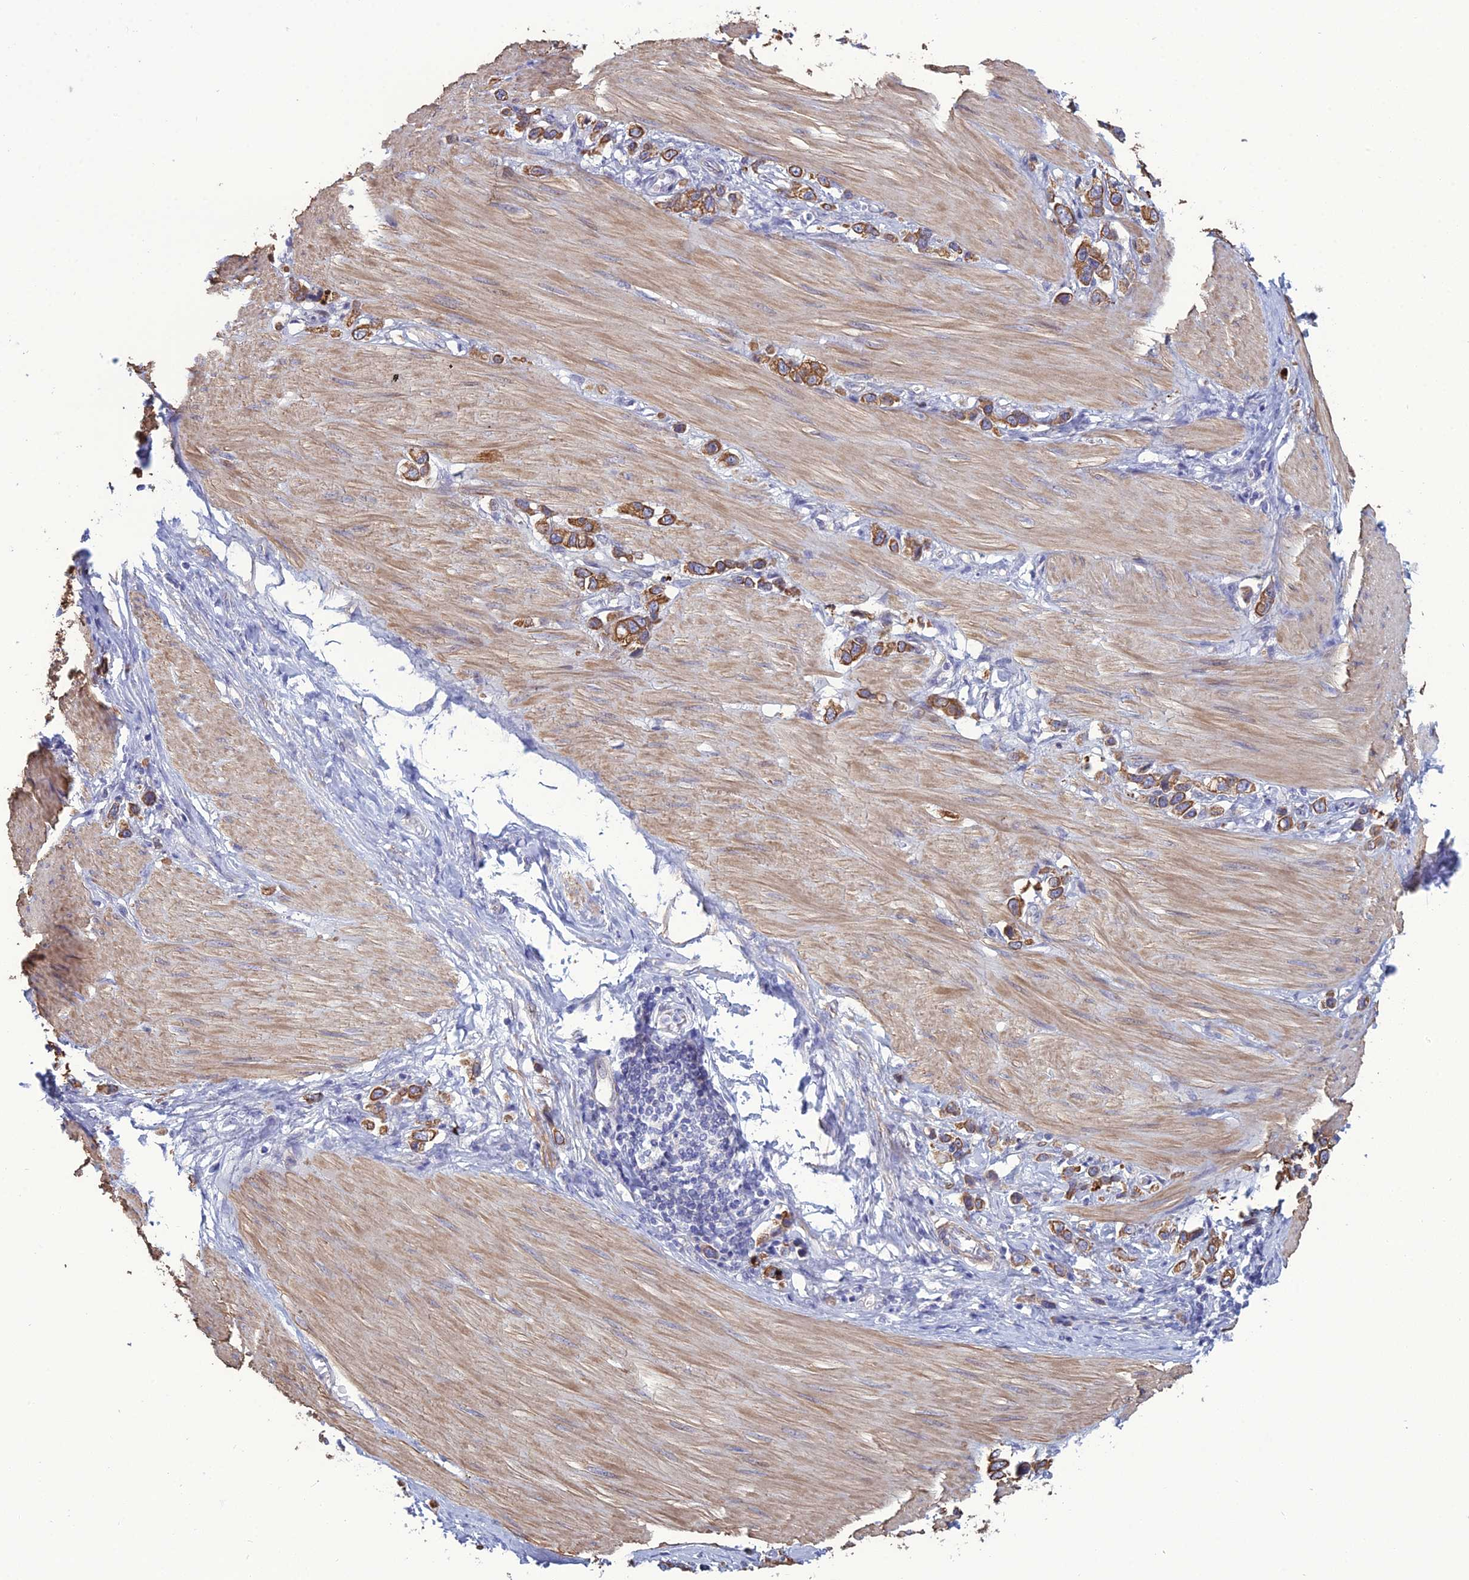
{"staining": {"intensity": "moderate", "quantity": ">75%", "location": "cytoplasmic/membranous"}, "tissue": "stomach cancer", "cell_type": "Tumor cells", "image_type": "cancer", "snomed": [{"axis": "morphology", "description": "Adenocarcinoma, NOS"}, {"axis": "topography", "description": "Stomach"}], "caption": "Protein staining of stomach adenocarcinoma tissue demonstrates moderate cytoplasmic/membranous expression in approximately >75% of tumor cells. The staining was performed using DAB (3,3'-diaminobenzidine) to visualize the protein expression in brown, while the nuclei were stained in blue with hematoxylin (Magnification: 20x).", "gene": "LZTS2", "patient": {"sex": "female", "age": 65}}